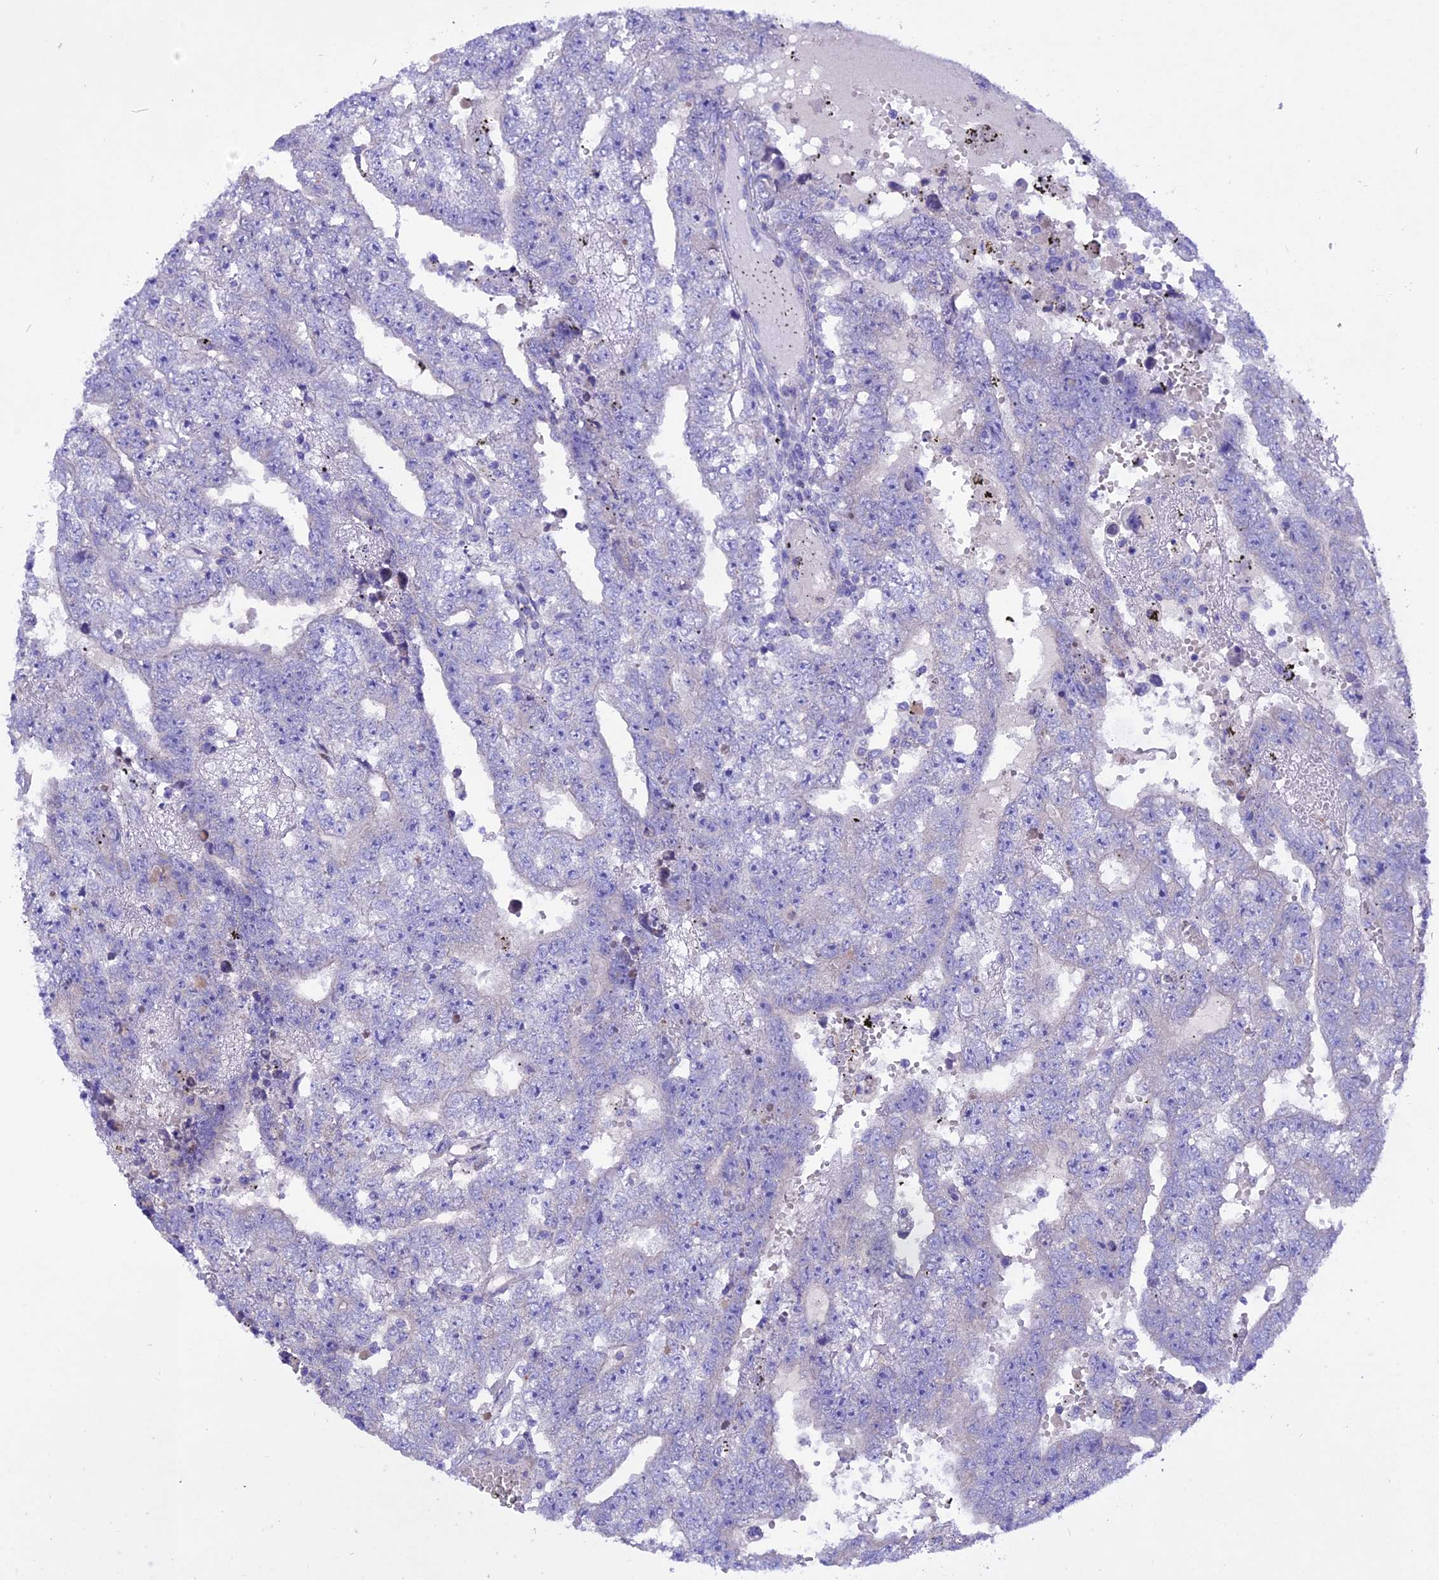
{"staining": {"intensity": "negative", "quantity": "none", "location": "none"}, "tissue": "testis cancer", "cell_type": "Tumor cells", "image_type": "cancer", "snomed": [{"axis": "morphology", "description": "Carcinoma, Embryonal, NOS"}, {"axis": "topography", "description": "Testis"}], "caption": "DAB immunohistochemical staining of human testis cancer (embryonal carcinoma) reveals no significant expression in tumor cells.", "gene": "TMEM138", "patient": {"sex": "male", "age": 25}}